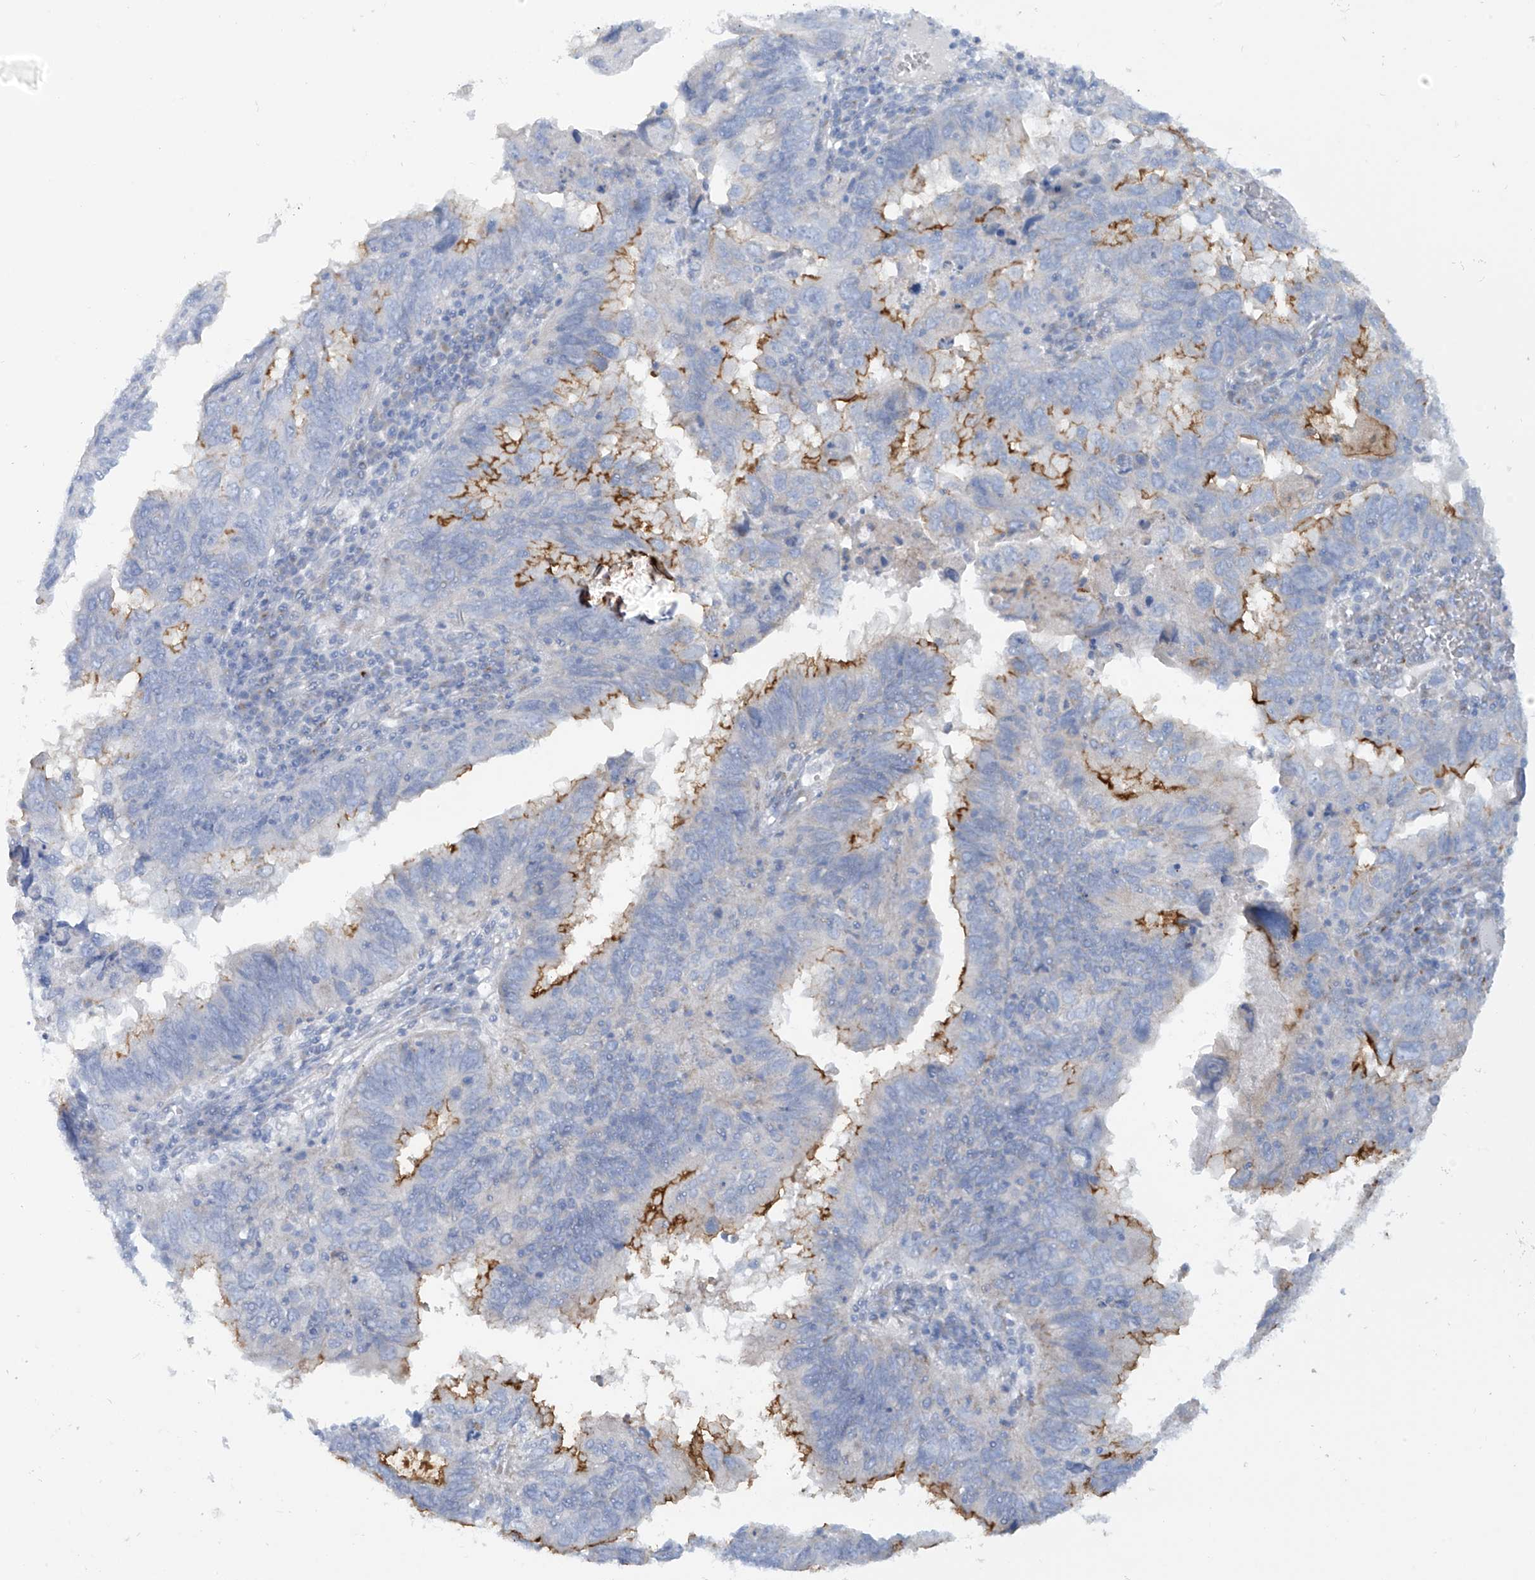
{"staining": {"intensity": "moderate", "quantity": "25%-75%", "location": "cytoplasmic/membranous"}, "tissue": "endometrial cancer", "cell_type": "Tumor cells", "image_type": "cancer", "snomed": [{"axis": "morphology", "description": "Adenocarcinoma, NOS"}, {"axis": "topography", "description": "Uterus"}], "caption": "Immunohistochemical staining of human adenocarcinoma (endometrial) shows medium levels of moderate cytoplasmic/membranous expression in approximately 25%-75% of tumor cells.", "gene": "TRMT2B", "patient": {"sex": "female", "age": 77}}